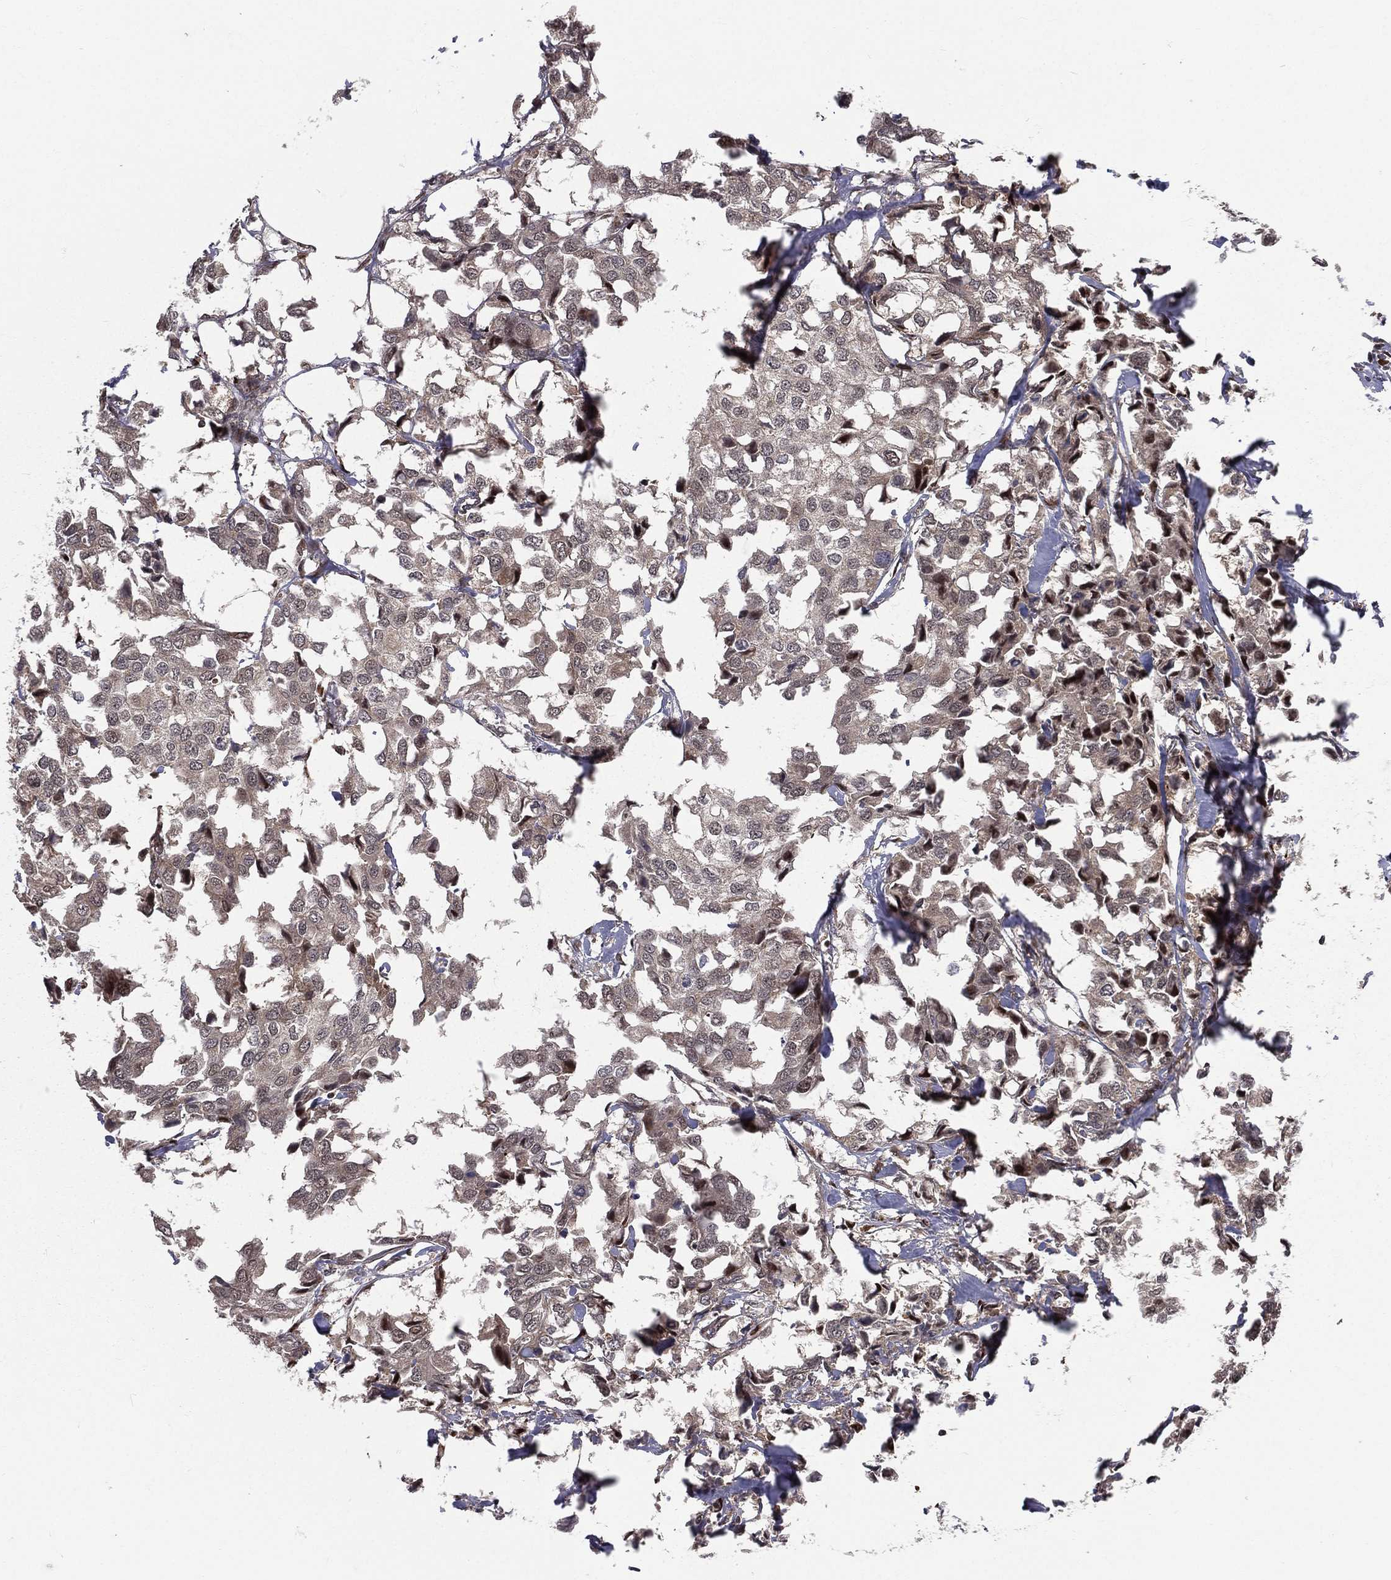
{"staining": {"intensity": "weak", "quantity": "25%-75%", "location": "cytoplasmic/membranous"}, "tissue": "breast cancer", "cell_type": "Tumor cells", "image_type": "cancer", "snomed": [{"axis": "morphology", "description": "Duct carcinoma"}, {"axis": "topography", "description": "Breast"}], "caption": "Immunohistochemistry photomicrograph of human breast cancer (intraductal carcinoma) stained for a protein (brown), which displays low levels of weak cytoplasmic/membranous expression in approximately 25%-75% of tumor cells.", "gene": "MDM2", "patient": {"sex": "female", "age": 80}}